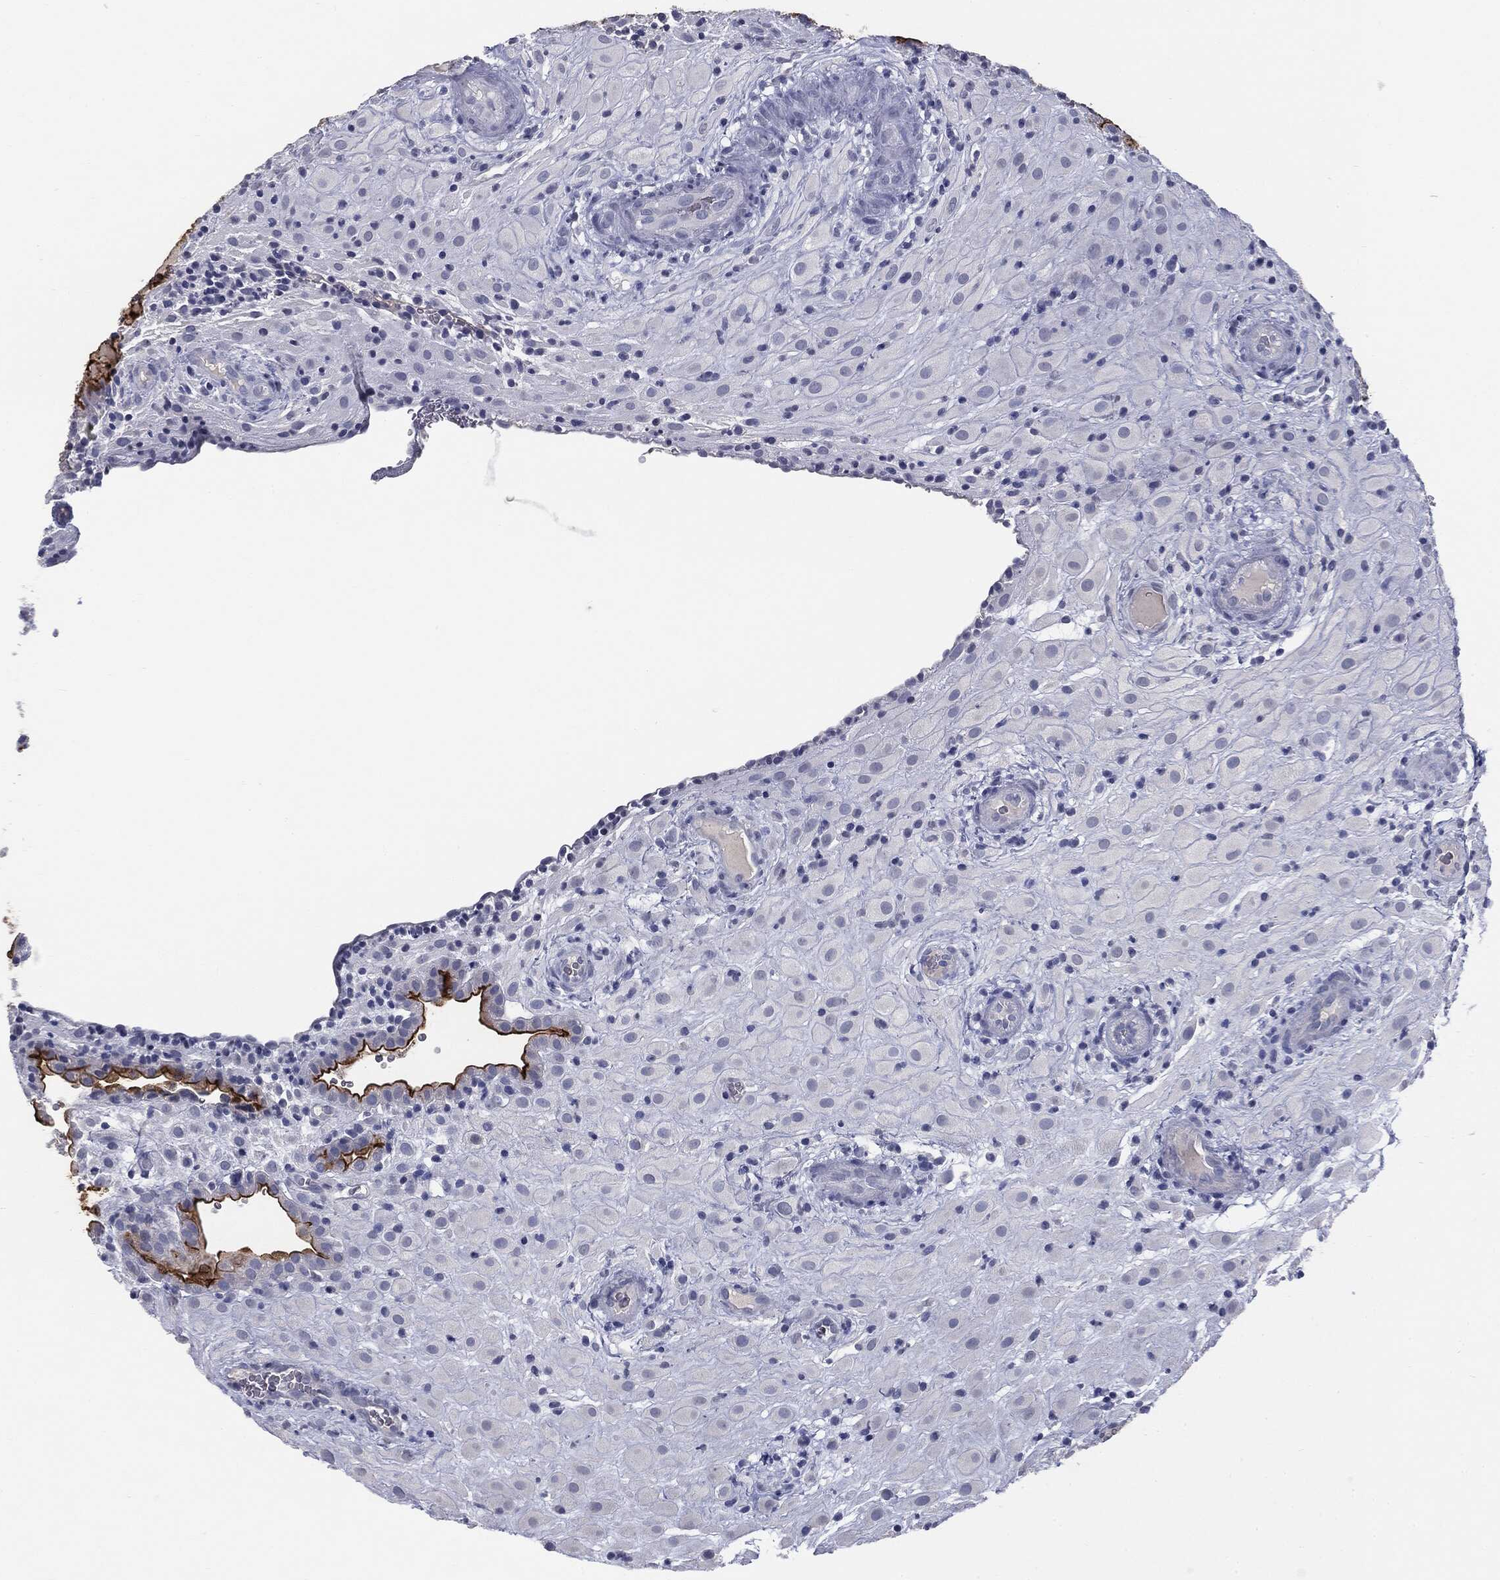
{"staining": {"intensity": "negative", "quantity": "none", "location": "none"}, "tissue": "placenta", "cell_type": "Decidual cells", "image_type": "normal", "snomed": [{"axis": "morphology", "description": "Normal tissue, NOS"}, {"axis": "topography", "description": "Placenta"}], "caption": "A high-resolution histopathology image shows IHC staining of unremarkable placenta, which reveals no significant positivity in decidual cells. (DAB immunohistochemistry with hematoxylin counter stain).", "gene": "MUC1", "patient": {"sex": "female", "age": 19}}